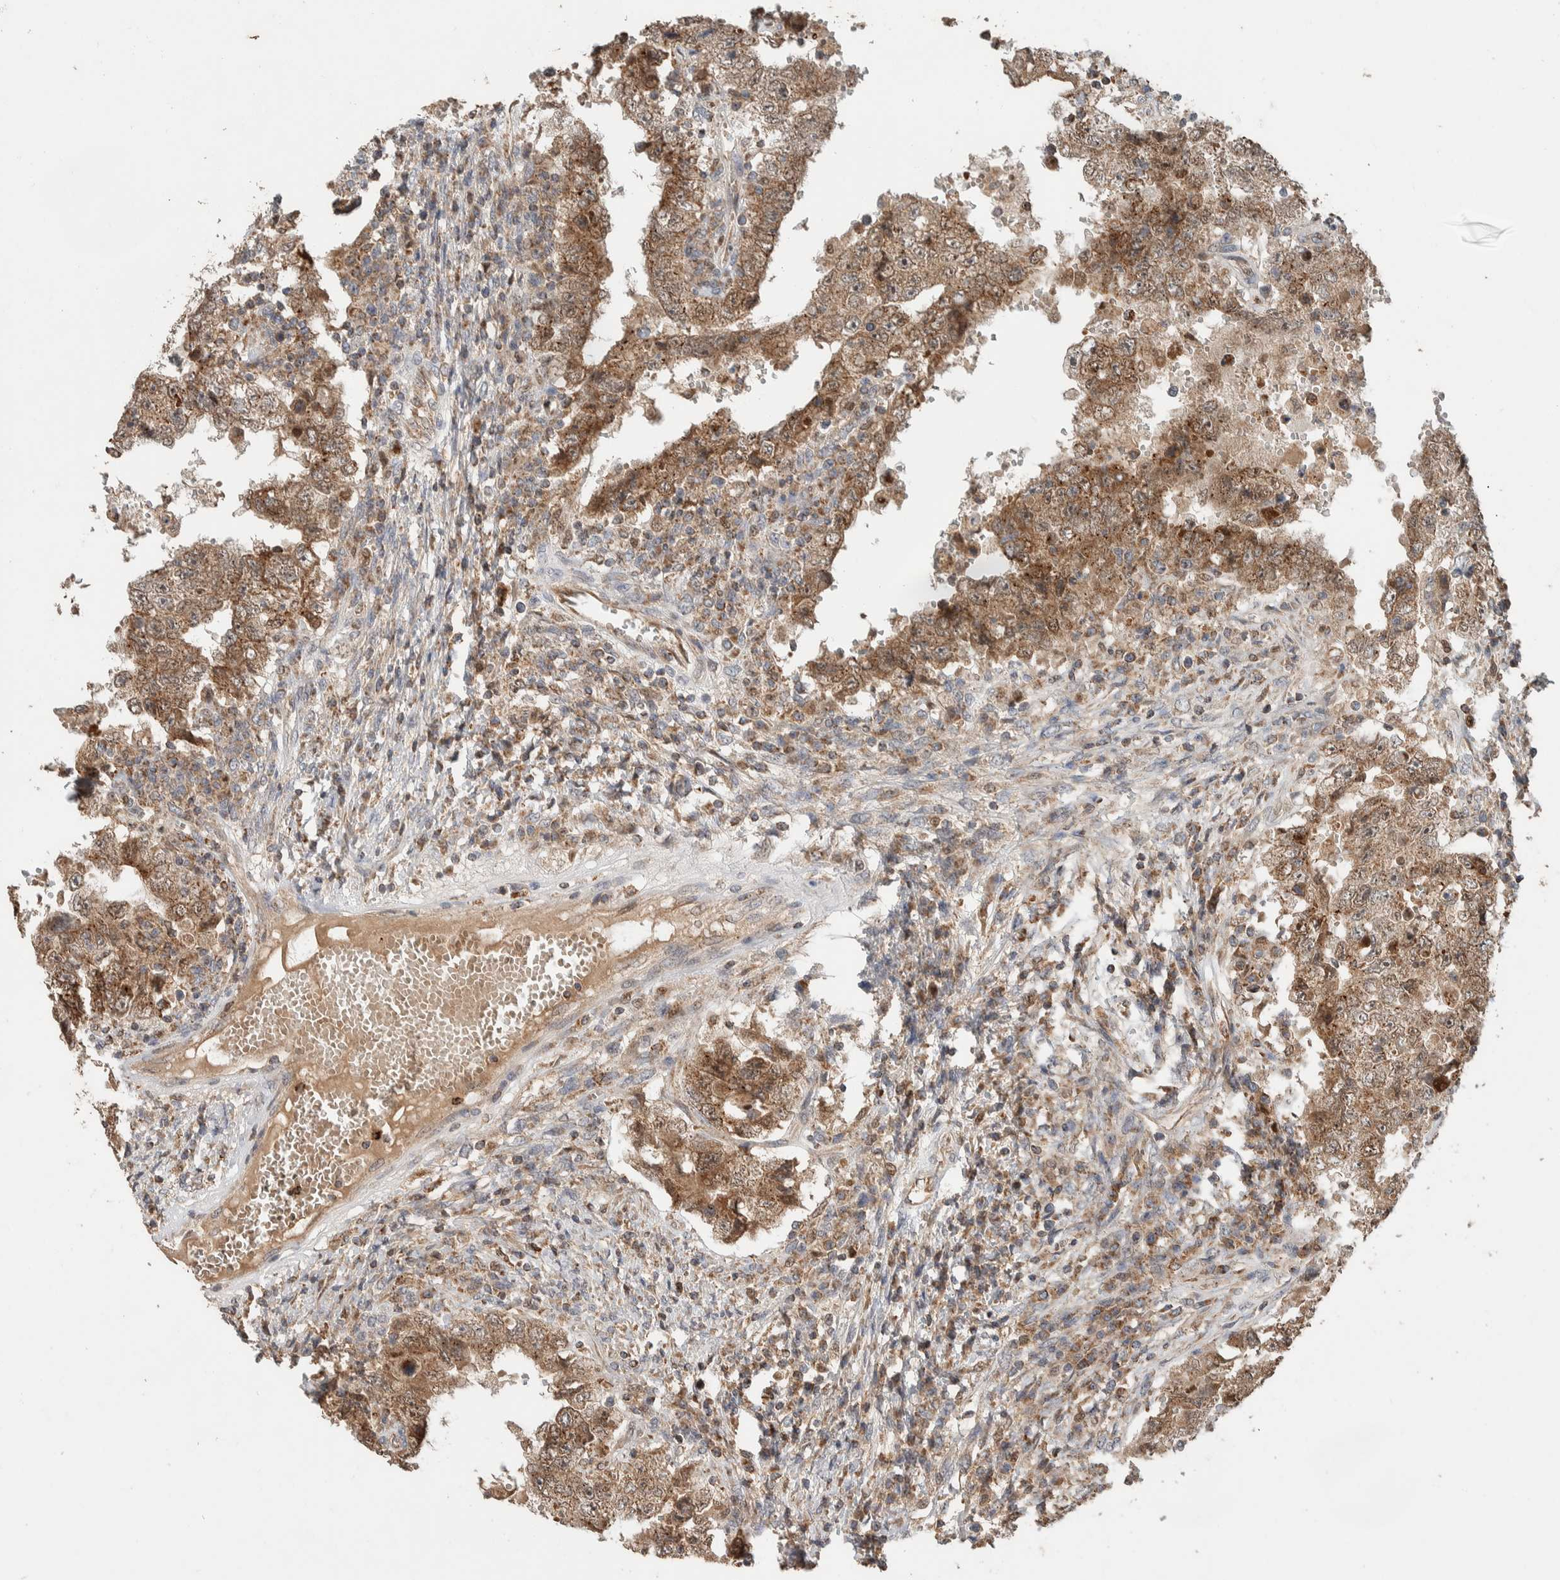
{"staining": {"intensity": "moderate", "quantity": ">75%", "location": "cytoplasmic/membranous"}, "tissue": "testis cancer", "cell_type": "Tumor cells", "image_type": "cancer", "snomed": [{"axis": "morphology", "description": "Carcinoma, Embryonal, NOS"}, {"axis": "topography", "description": "Testis"}], "caption": "Immunohistochemical staining of testis embryonal carcinoma reveals medium levels of moderate cytoplasmic/membranous positivity in about >75% of tumor cells.", "gene": "VPS53", "patient": {"sex": "male", "age": 26}}